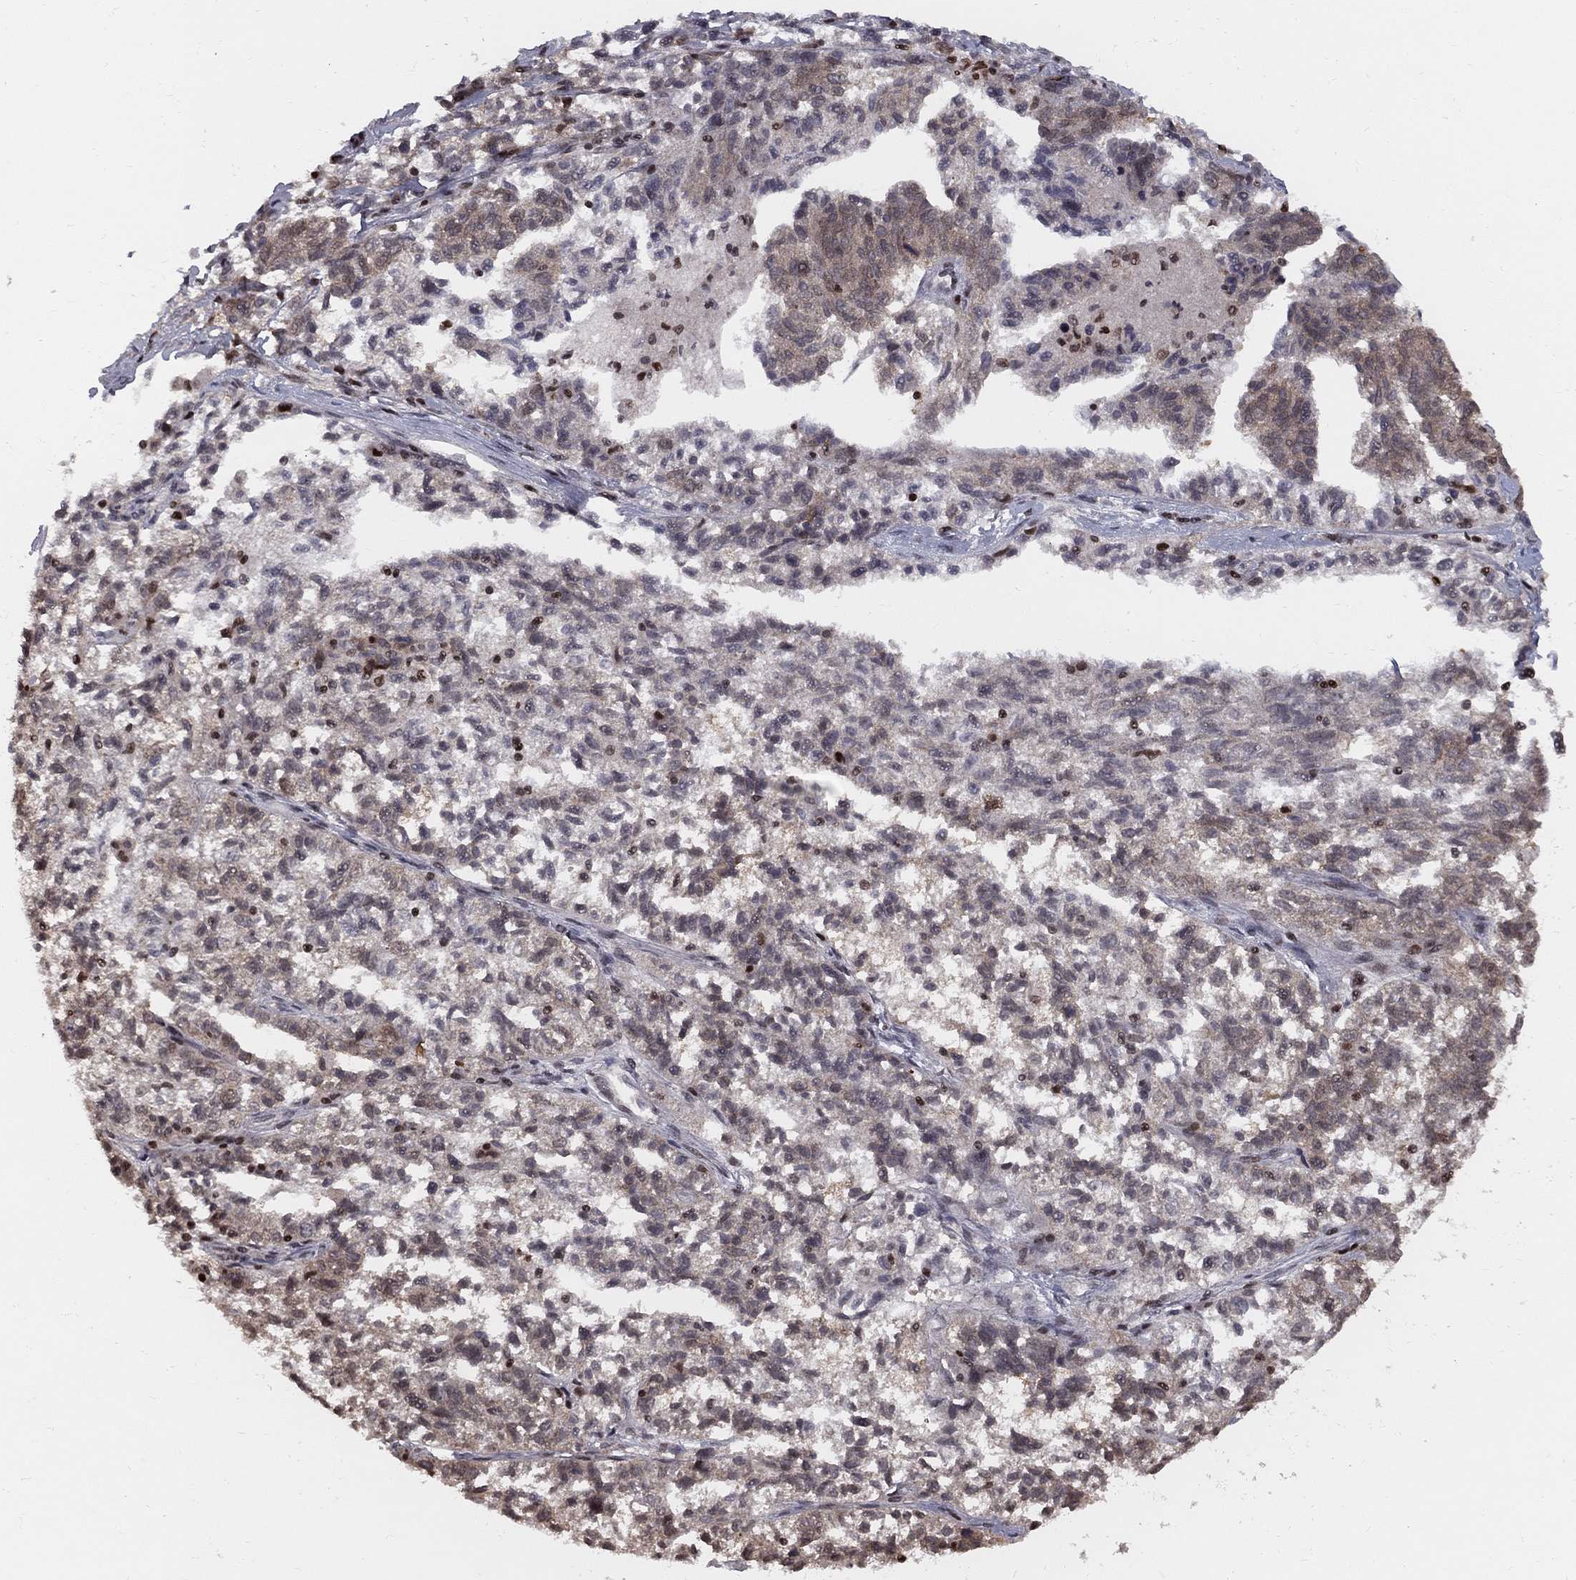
{"staining": {"intensity": "strong", "quantity": "25%-75%", "location": "nuclear"}, "tissue": "ovarian cancer", "cell_type": "Tumor cells", "image_type": "cancer", "snomed": [{"axis": "morphology", "description": "Cystadenocarcinoma, serous, NOS"}, {"axis": "topography", "description": "Ovary"}], "caption": "Human serous cystadenocarcinoma (ovarian) stained with a protein marker demonstrates strong staining in tumor cells.", "gene": "RNASEH2C", "patient": {"sex": "female", "age": 71}}